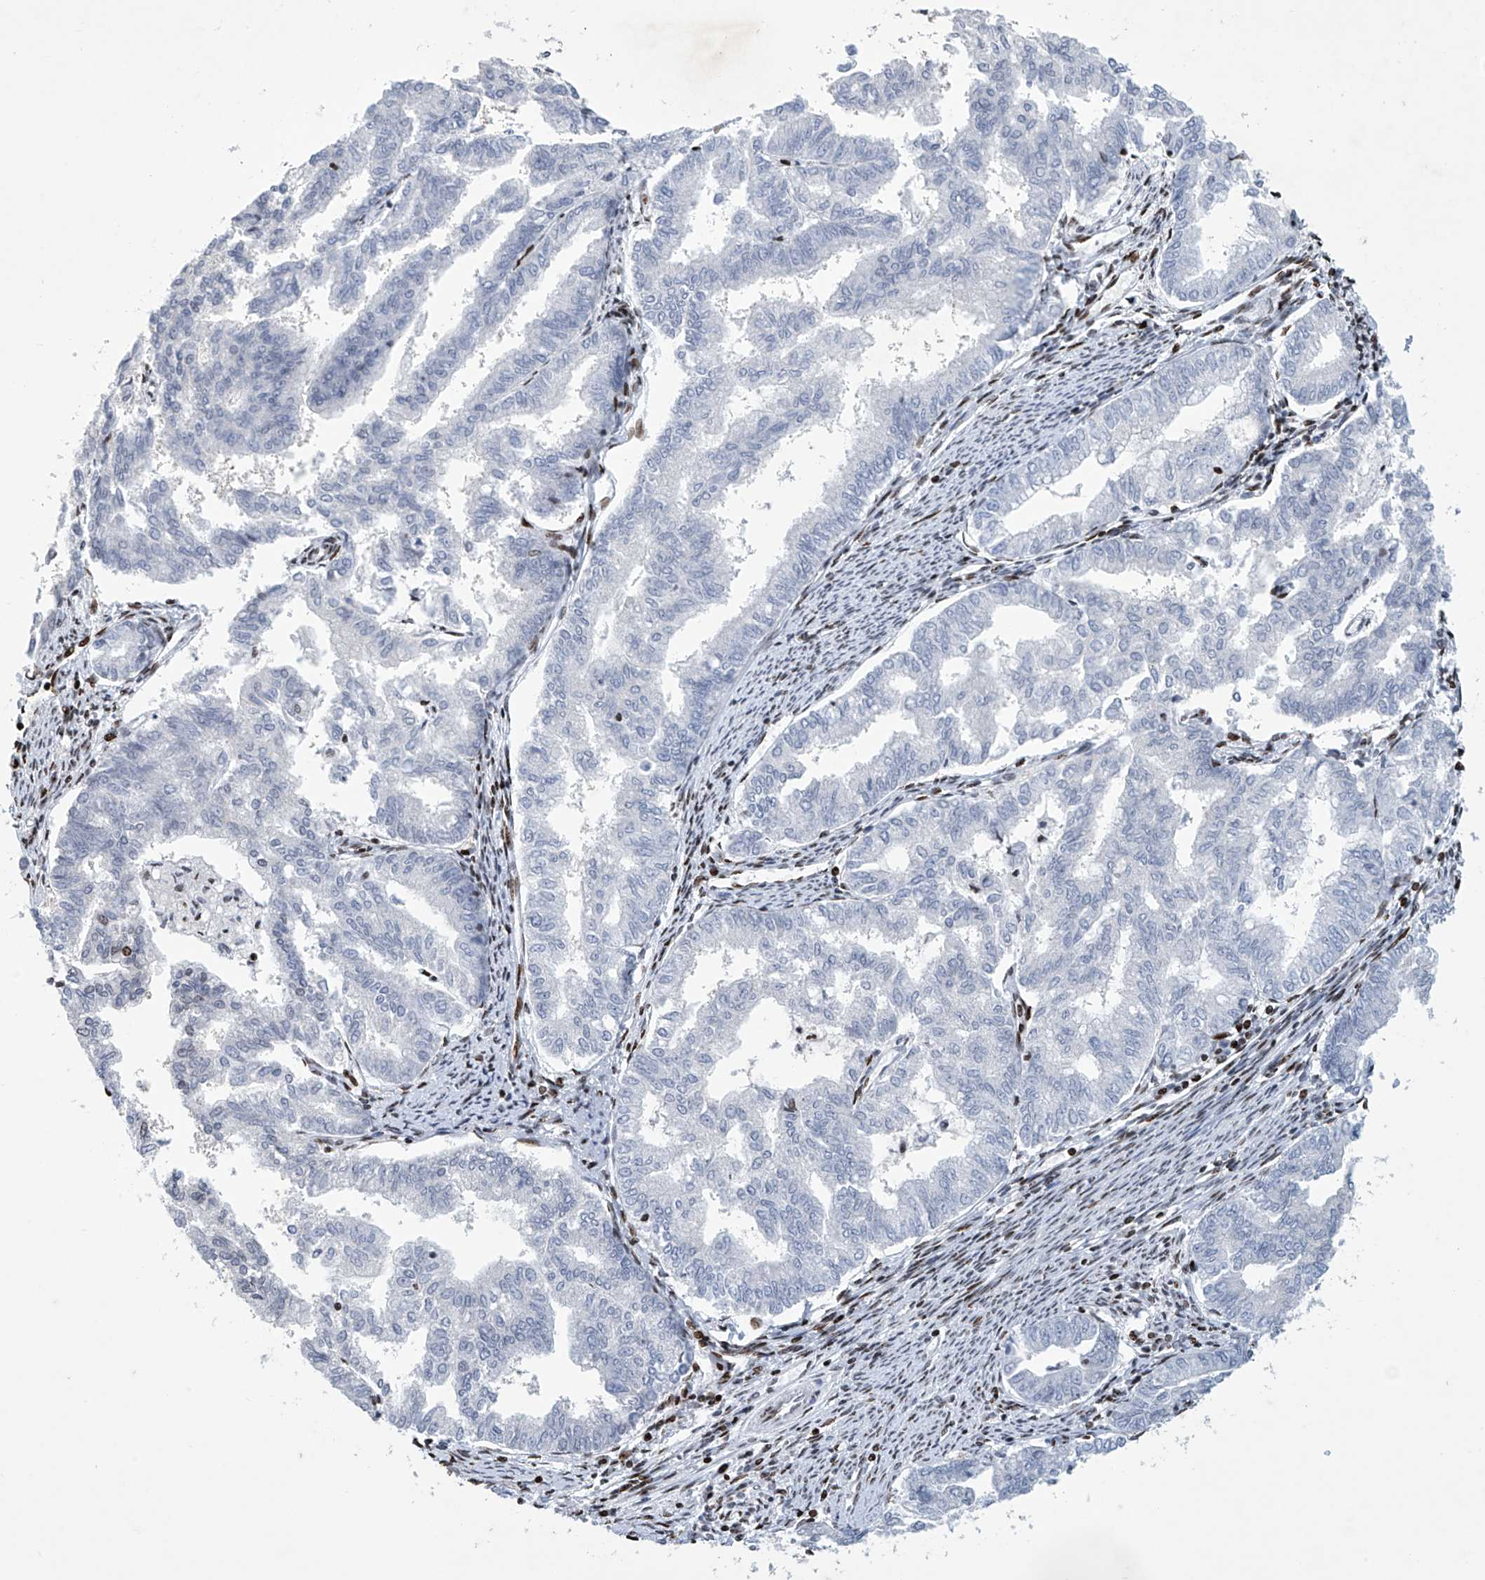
{"staining": {"intensity": "negative", "quantity": "none", "location": "none"}, "tissue": "endometrial cancer", "cell_type": "Tumor cells", "image_type": "cancer", "snomed": [{"axis": "morphology", "description": "Adenocarcinoma, NOS"}, {"axis": "topography", "description": "Endometrium"}], "caption": "Tumor cells are negative for protein expression in human endometrial cancer. The staining is performed using DAB (3,3'-diaminobenzidine) brown chromogen with nuclei counter-stained in using hematoxylin.", "gene": "RFX7", "patient": {"sex": "female", "age": 79}}